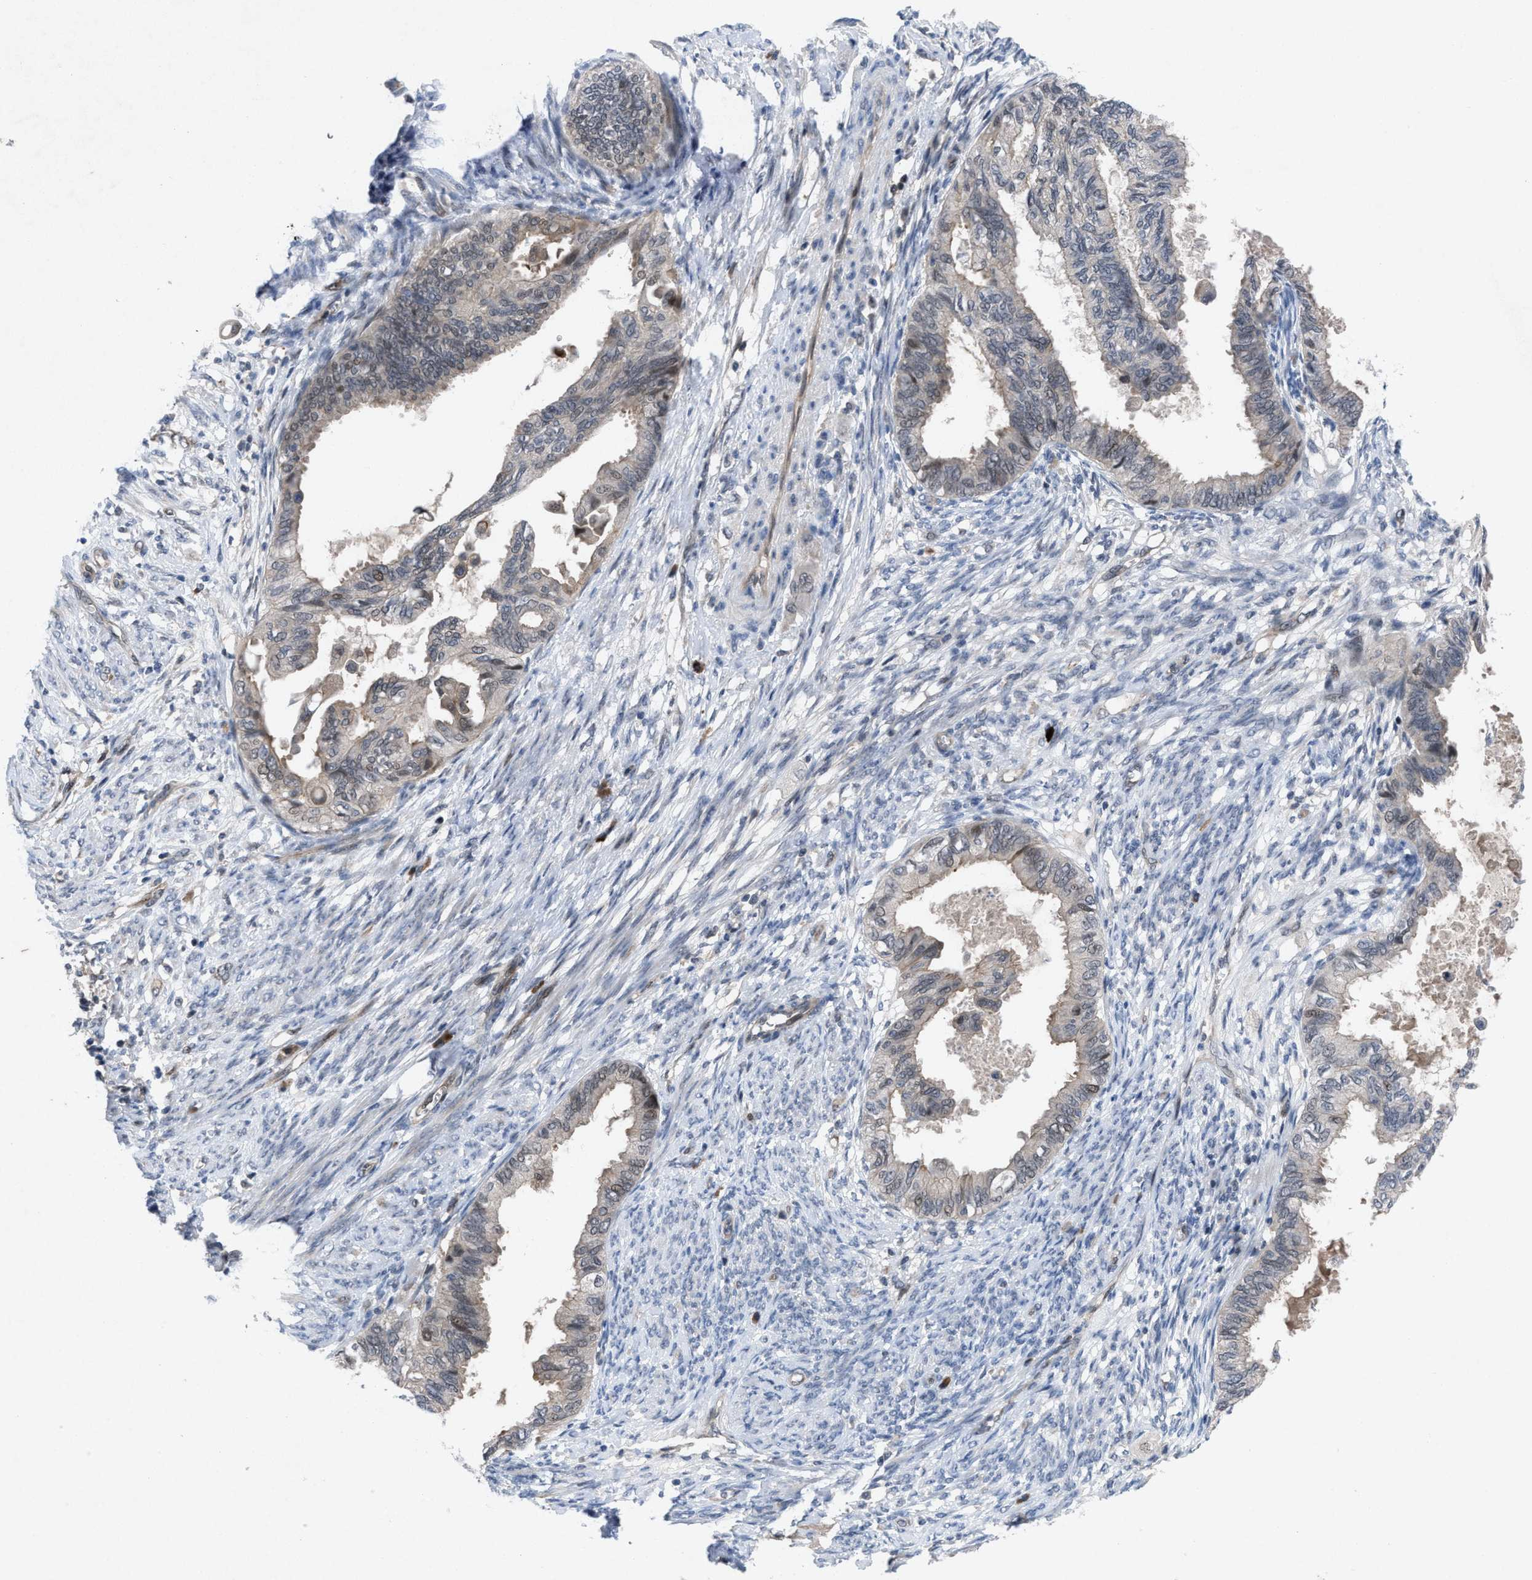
{"staining": {"intensity": "negative", "quantity": "none", "location": "none"}, "tissue": "cervical cancer", "cell_type": "Tumor cells", "image_type": "cancer", "snomed": [{"axis": "morphology", "description": "Normal tissue, NOS"}, {"axis": "morphology", "description": "Adenocarcinoma, NOS"}, {"axis": "topography", "description": "Cervix"}, {"axis": "topography", "description": "Endometrium"}], "caption": "Tumor cells are negative for brown protein staining in adenocarcinoma (cervical). The staining was performed using DAB (3,3'-diaminobenzidine) to visualize the protein expression in brown, while the nuclei were stained in blue with hematoxylin (Magnification: 20x).", "gene": "IL17RE", "patient": {"sex": "female", "age": 86}}